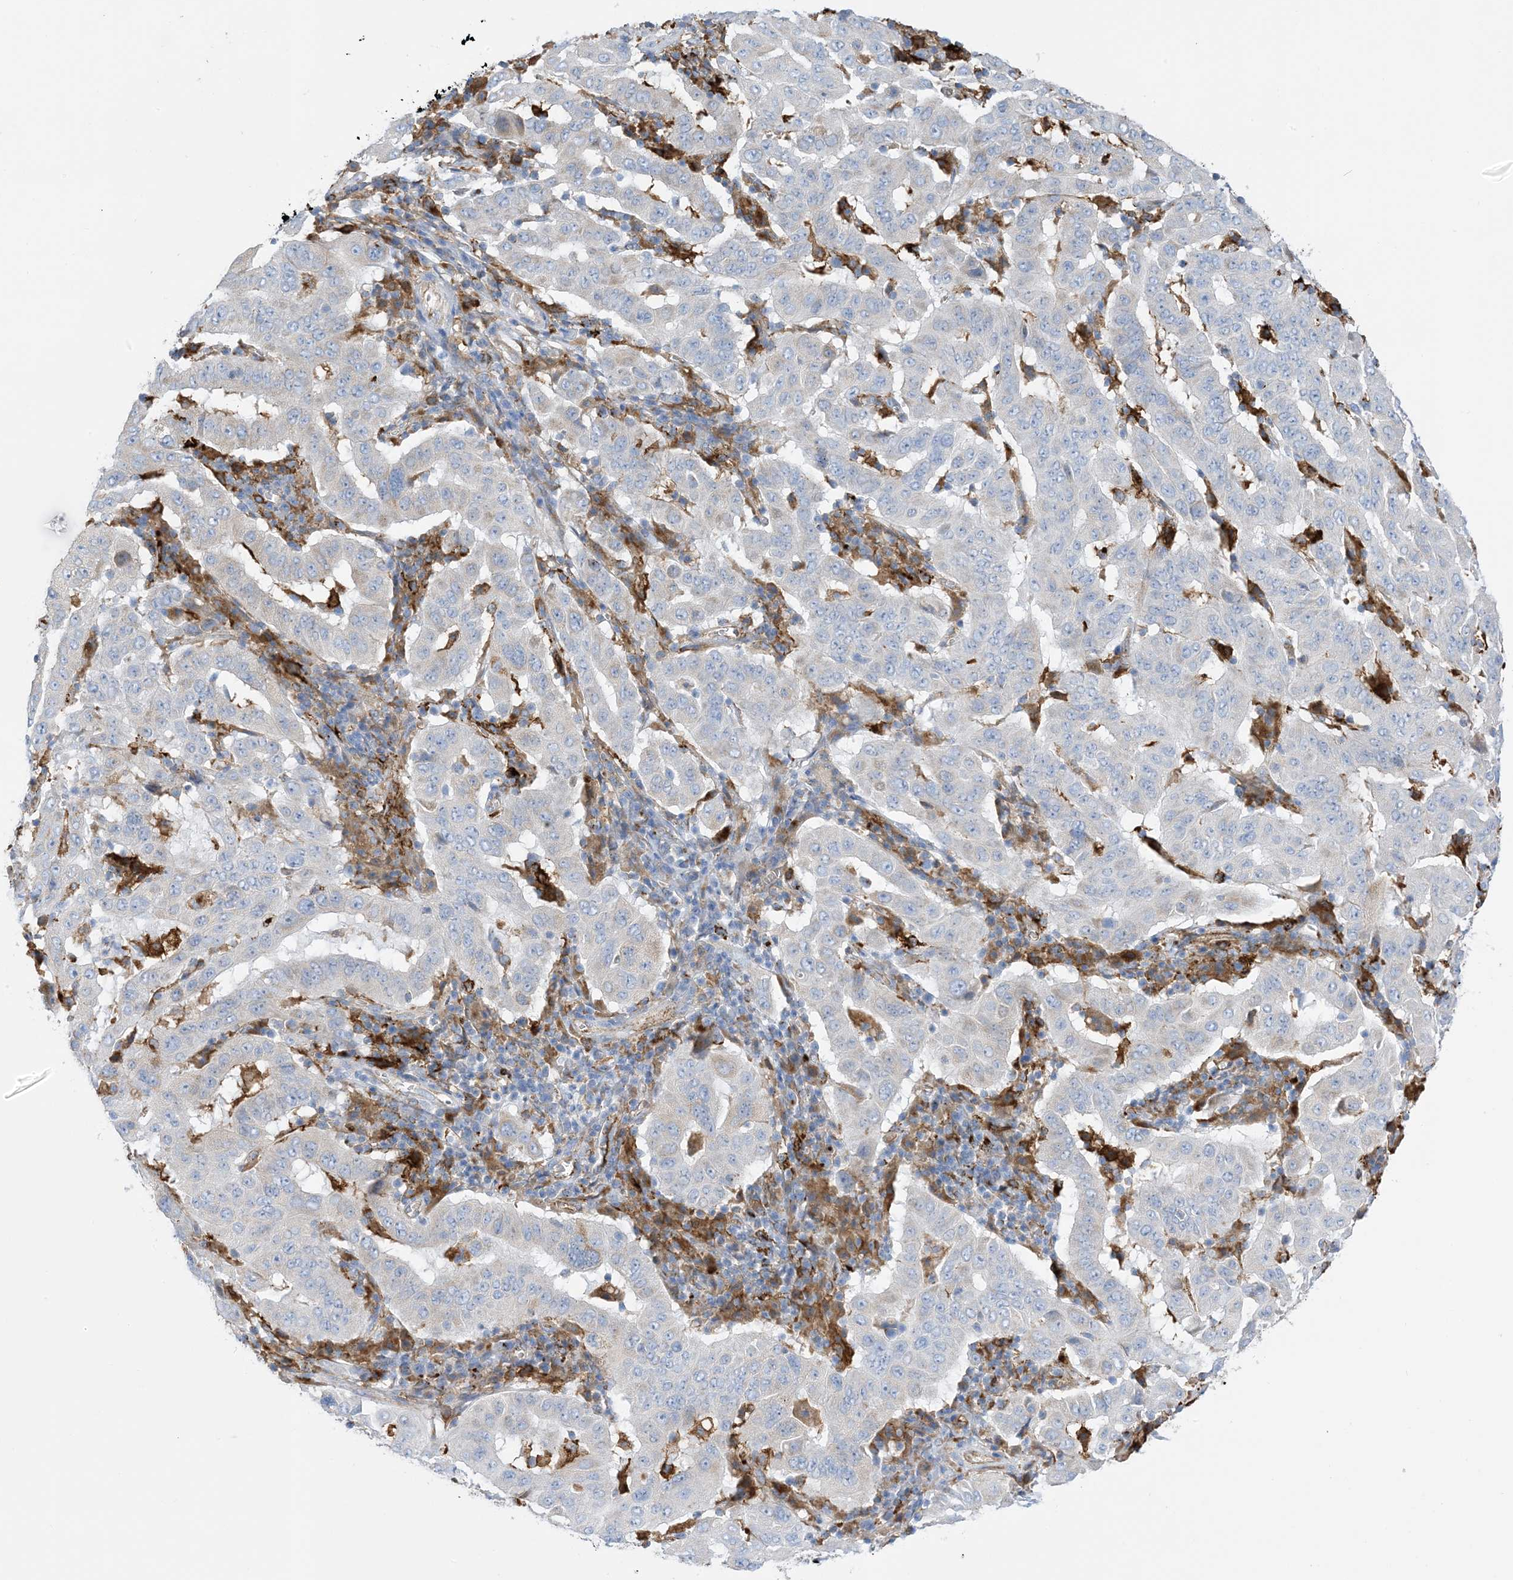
{"staining": {"intensity": "negative", "quantity": "none", "location": "none"}, "tissue": "pancreatic cancer", "cell_type": "Tumor cells", "image_type": "cancer", "snomed": [{"axis": "morphology", "description": "Adenocarcinoma, NOS"}, {"axis": "topography", "description": "Pancreas"}], "caption": "Immunohistochemistry micrograph of neoplastic tissue: human pancreatic cancer stained with DAB (3,3'-diaminobenzidine) demonstrates no significant protein staining in tumor cells.", "gene": "DPH3", "patient": {"sex": "male", "age": 63}}